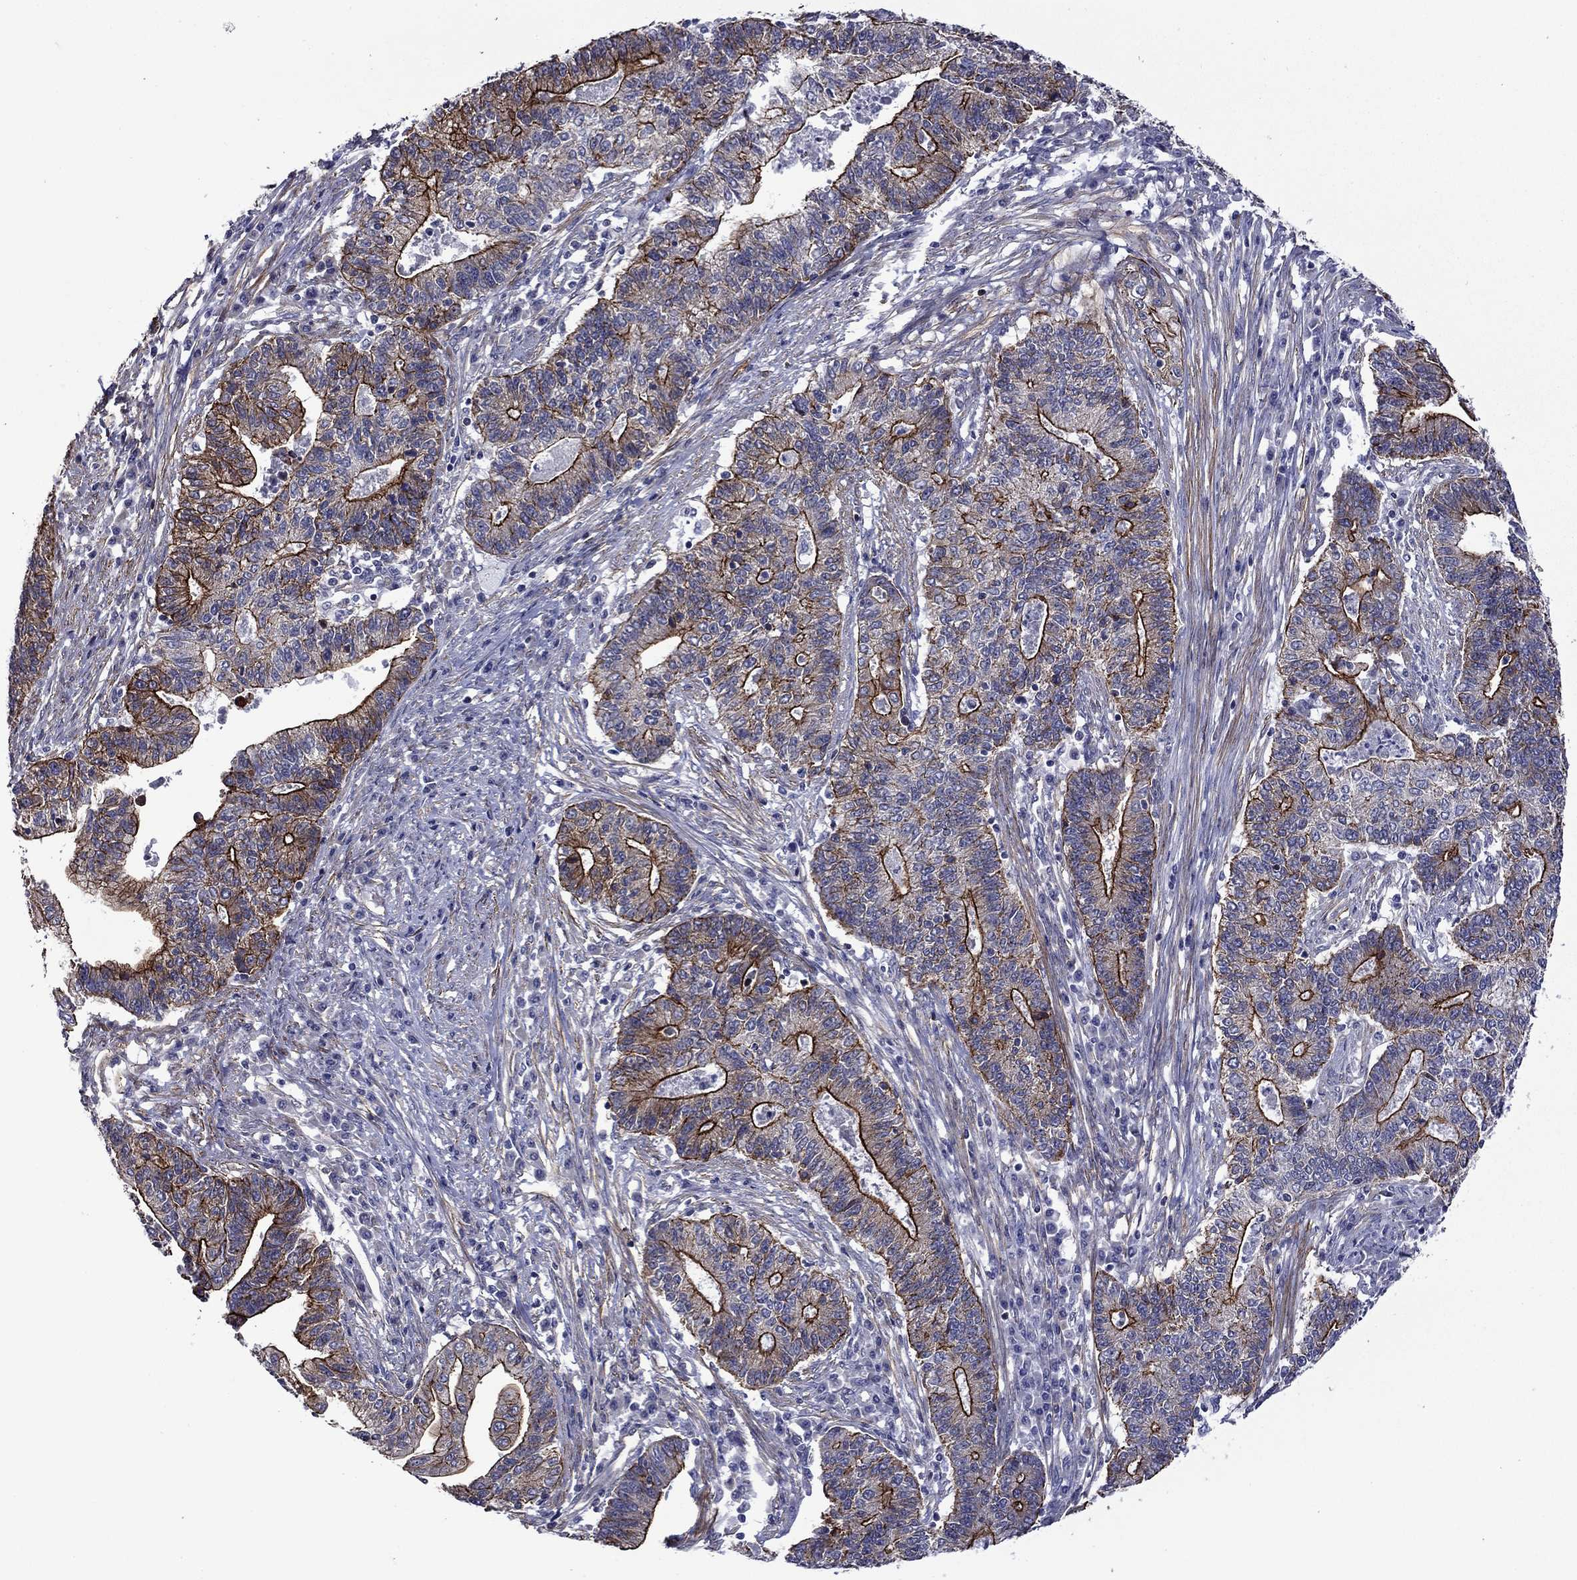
{"staining": {"intensity": "strong", "quantity": ">75%", "location": "cytoplasmic/membranous"}, "tissue": "endometrial cancer", "cell_type": "Tumor cells", "image_type": "cancer", "snomed": [{"axis": "morphology", "description": "Adenocarcinoma, NOS"}, {"axis": "topography", "description": "Uterus"}, {"axis": "topography", "description": "Endometrium"}], "caption": "An image of human endometrial adenocarcinoma stained for a protein shows strong cytoplasmic/membranous brown staining in tumor cells.", "gene": "LMO7", "patient": {"sex": "female", "age": 54}}